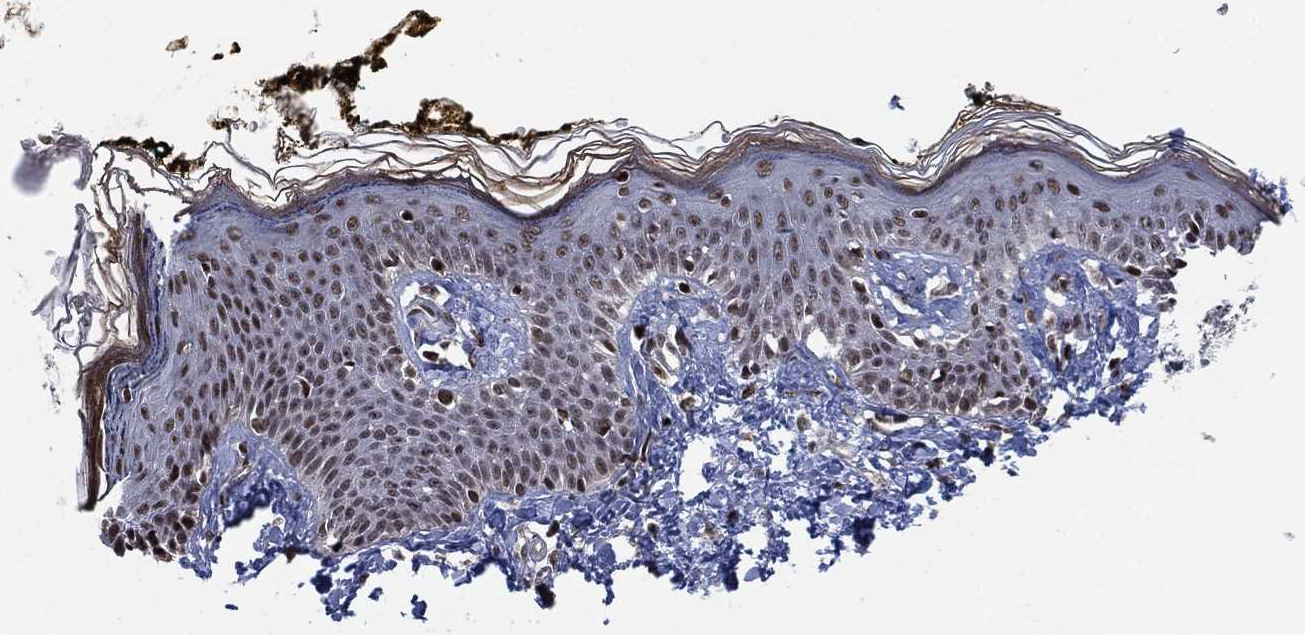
{"staining": {"intensity": "moderate", "quantity": "<25%", "location": "nuclear"}, "tissue": "skin", "cell_type": "Fibroblasts", "image_type": "normal", "snomed": [{"axis": "morphology", "description": "Normal tissue, NOS"}, {"axis": "topography", "description": "Skin"}], "caption": "DAB (3,3'-diaminobenzidine) immunohistochemical staining of normal human skin reveals moderate nuclear protein positivity in approximately <25% of fibroblasts. (IHC, brightfield microscopy, high magnification).", "gene": "ZSCAN30", "patient": {"sex": "male", "age": 76}}